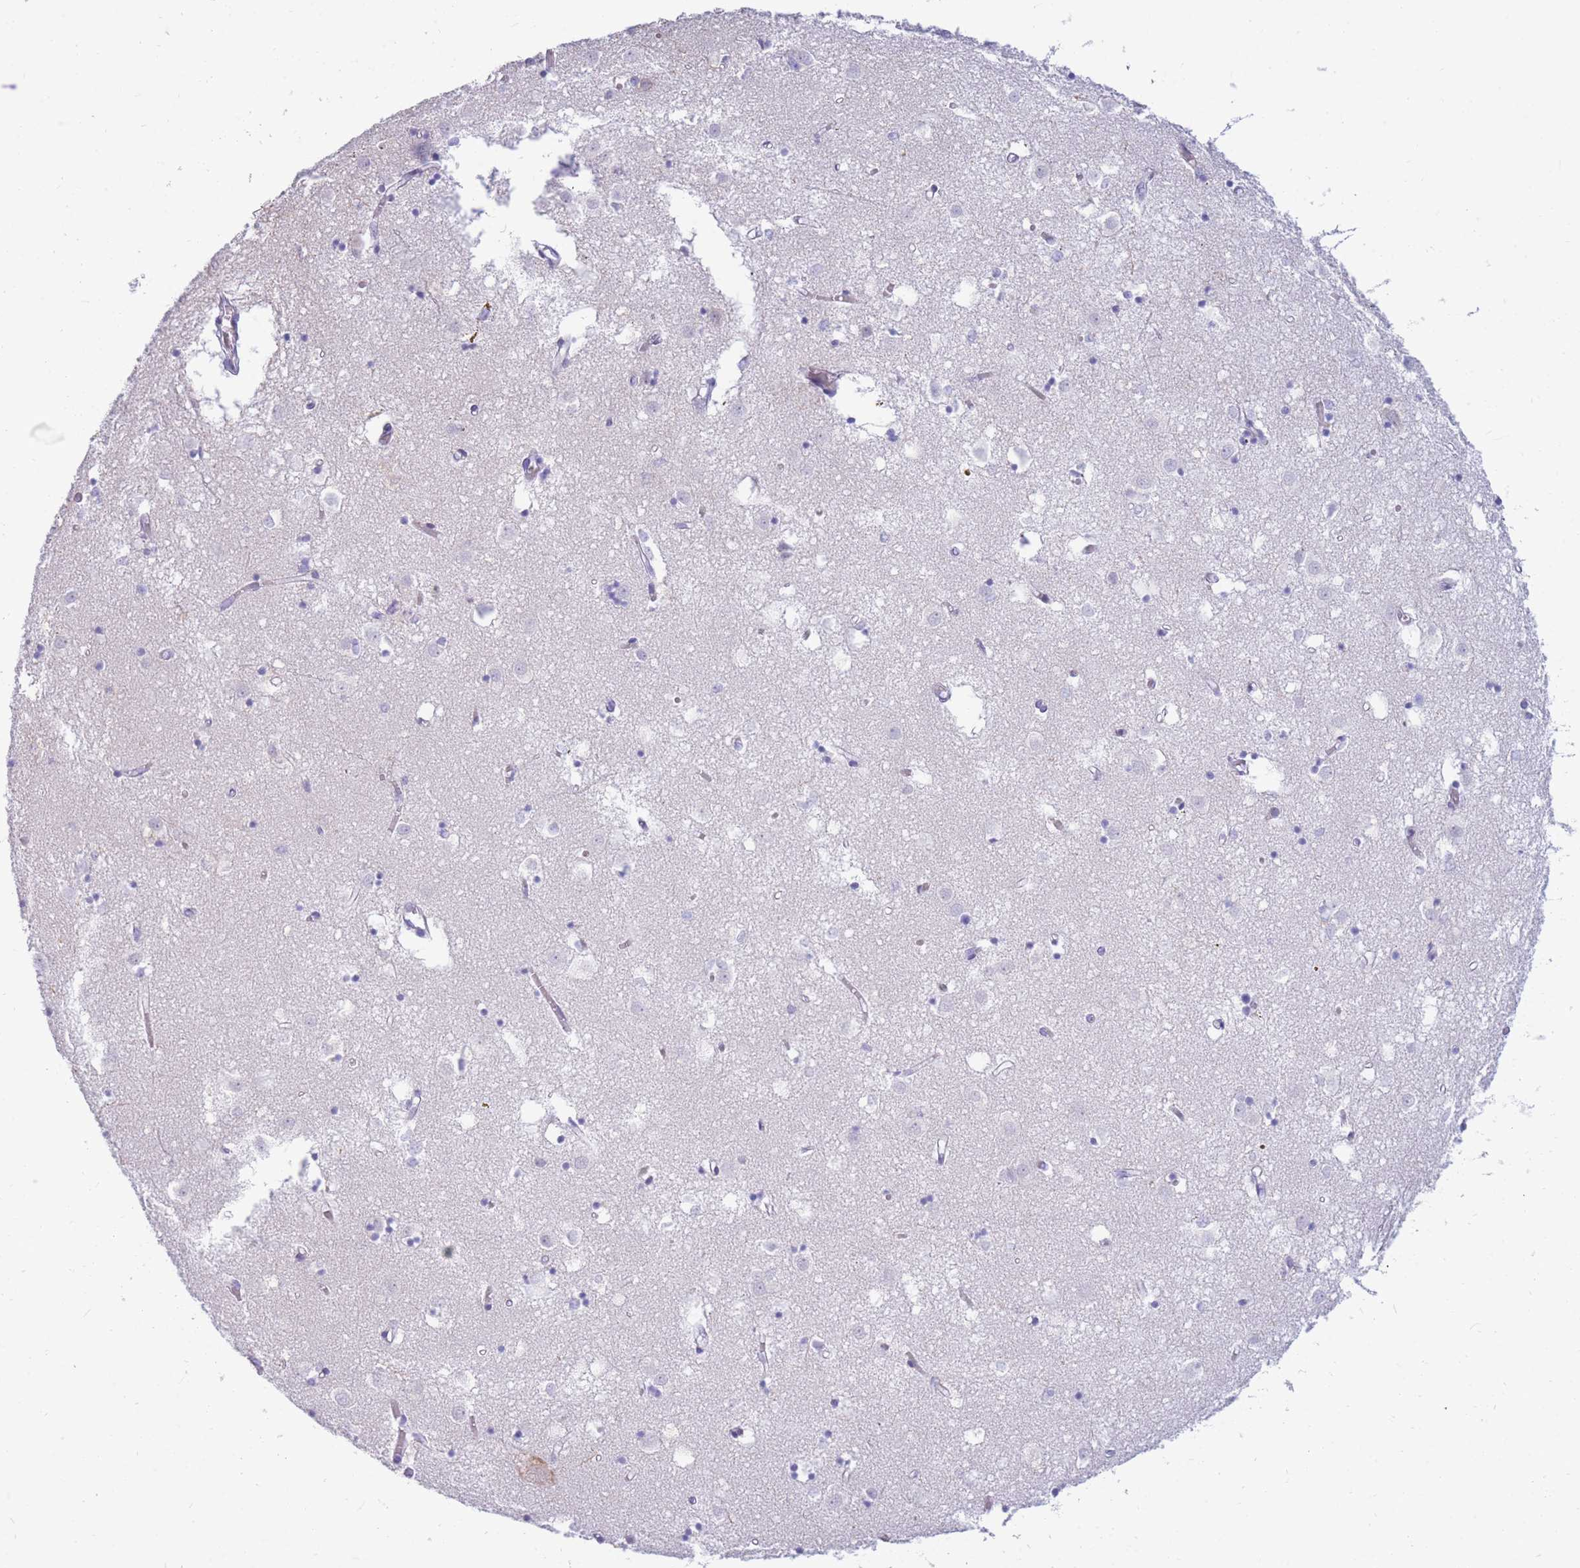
{"staining": {"intensity": "negative", "quantity": "none", "location": "none"}, "tissue": "caudate", "cell_type": "Glial cells", "image_type": "normal", "snomed": [{"axis": "morphology", "description": "Normal tissue, NOS"}, {"axis": "topography", "description": "Lateral ventricle wall"}], "caption": "This is an immunohistochemistry photomicrograph of normal caudate. There is no staining in glial cells.", "gene": "TPSAB1", "patient": {"sex": "male", "age": 70}}